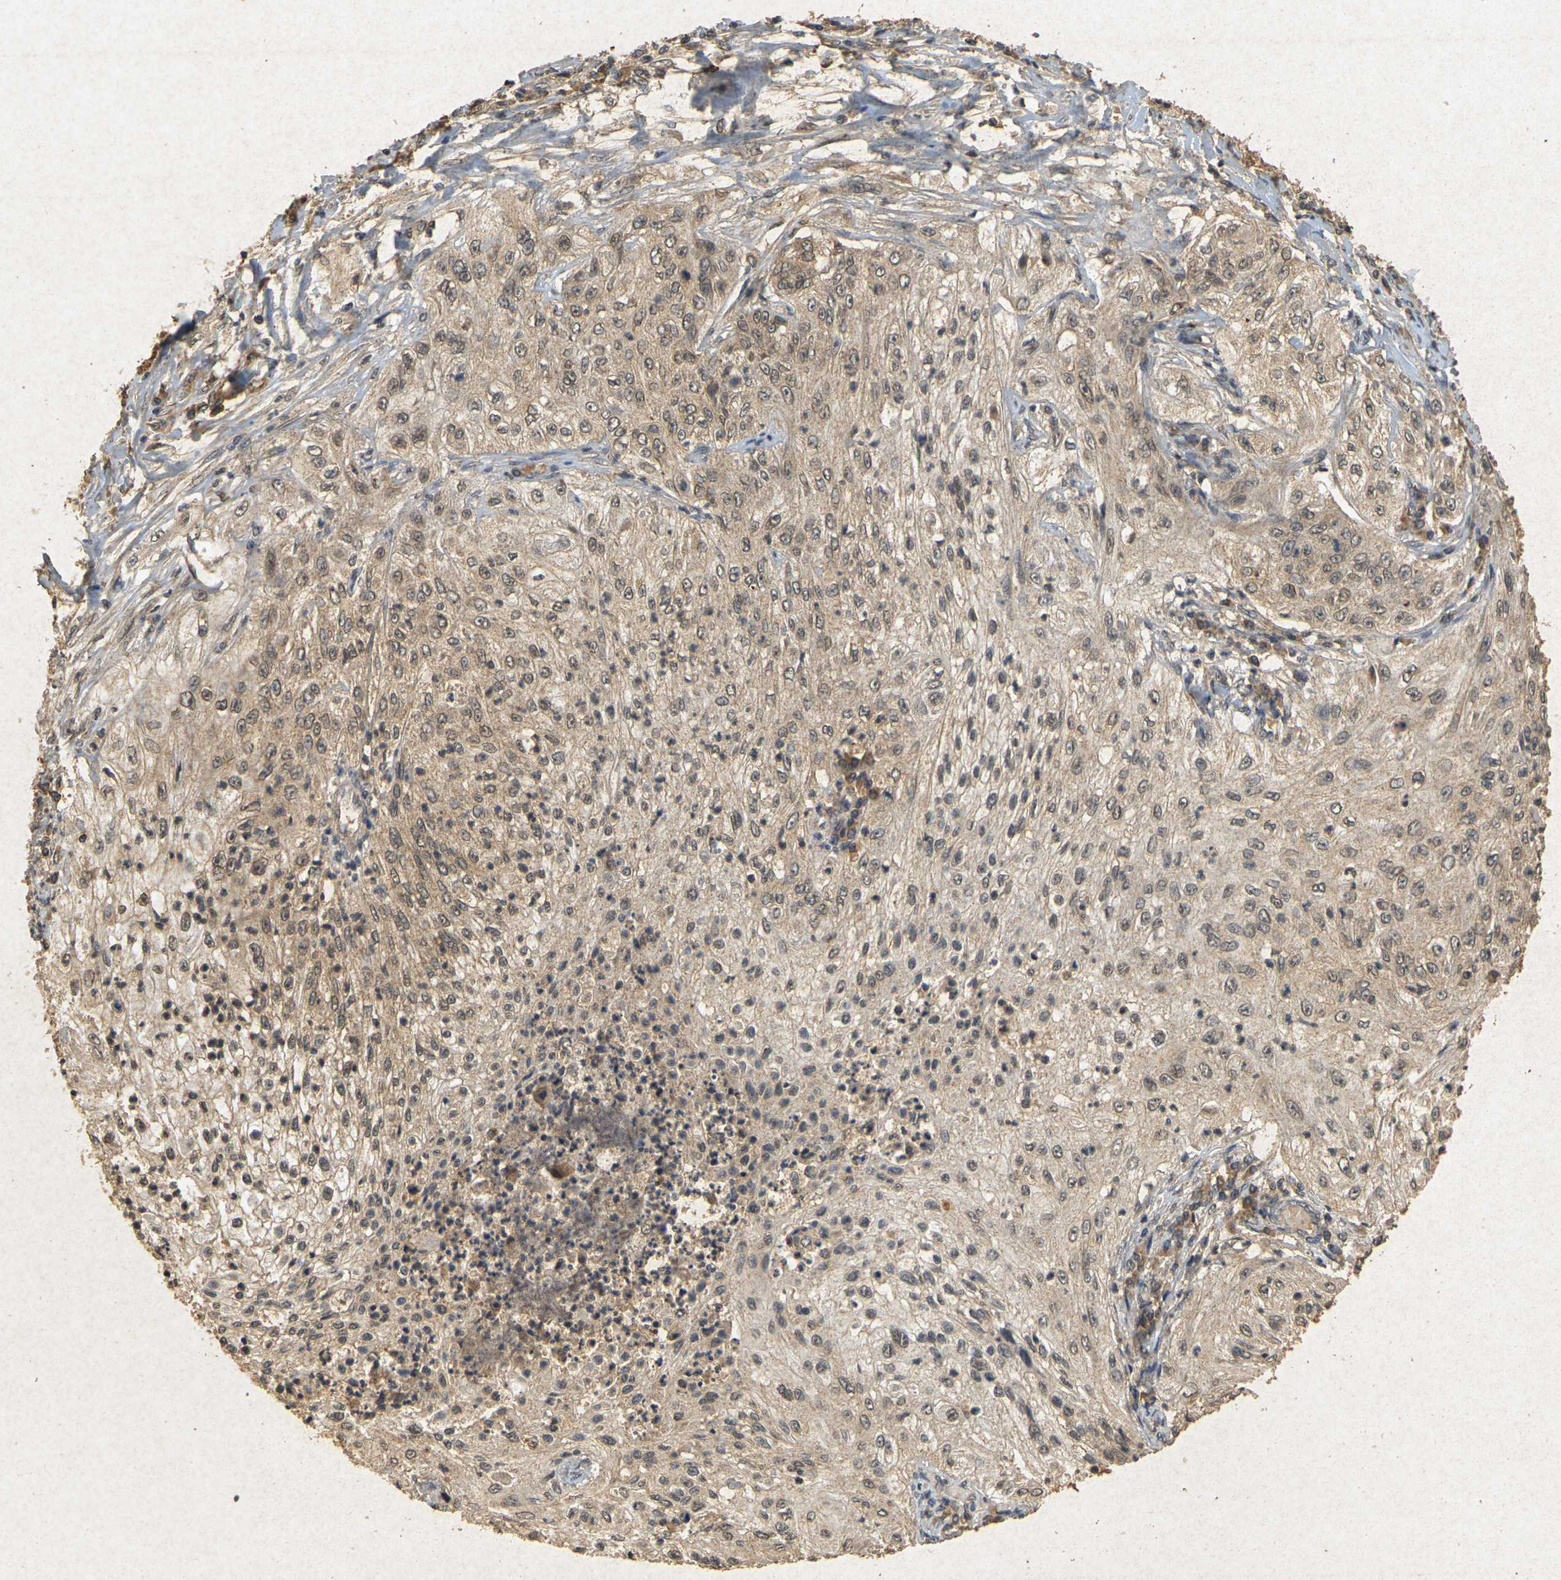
{"staining": {"intensity": "weak", "quantity": ">75%", "location": "cytoplasmic/membranous"}, "tissue": "lung cancer", "cell_type": "Tumor cells", "image_type": "cancer", "snomed": [{"axis": "morphology", "description": "Inflammation, NOS"}, {"axis": "morphology", "description": "Squamous cell carcinoma, NOS"}, {"axis": "topography", "description": "Lymph node"}, {"axis": "topography", "description": "Soft tissue"}, {"axis": "topography", "description": "Lung"}], "caption": "A brown stain labels weak cytoplasmic/membranous positivity of a protein in lung squamous cell carcinoma tumor cells.", "gene": "ERN1", "patient": {"sex": "male", "age": 66}}